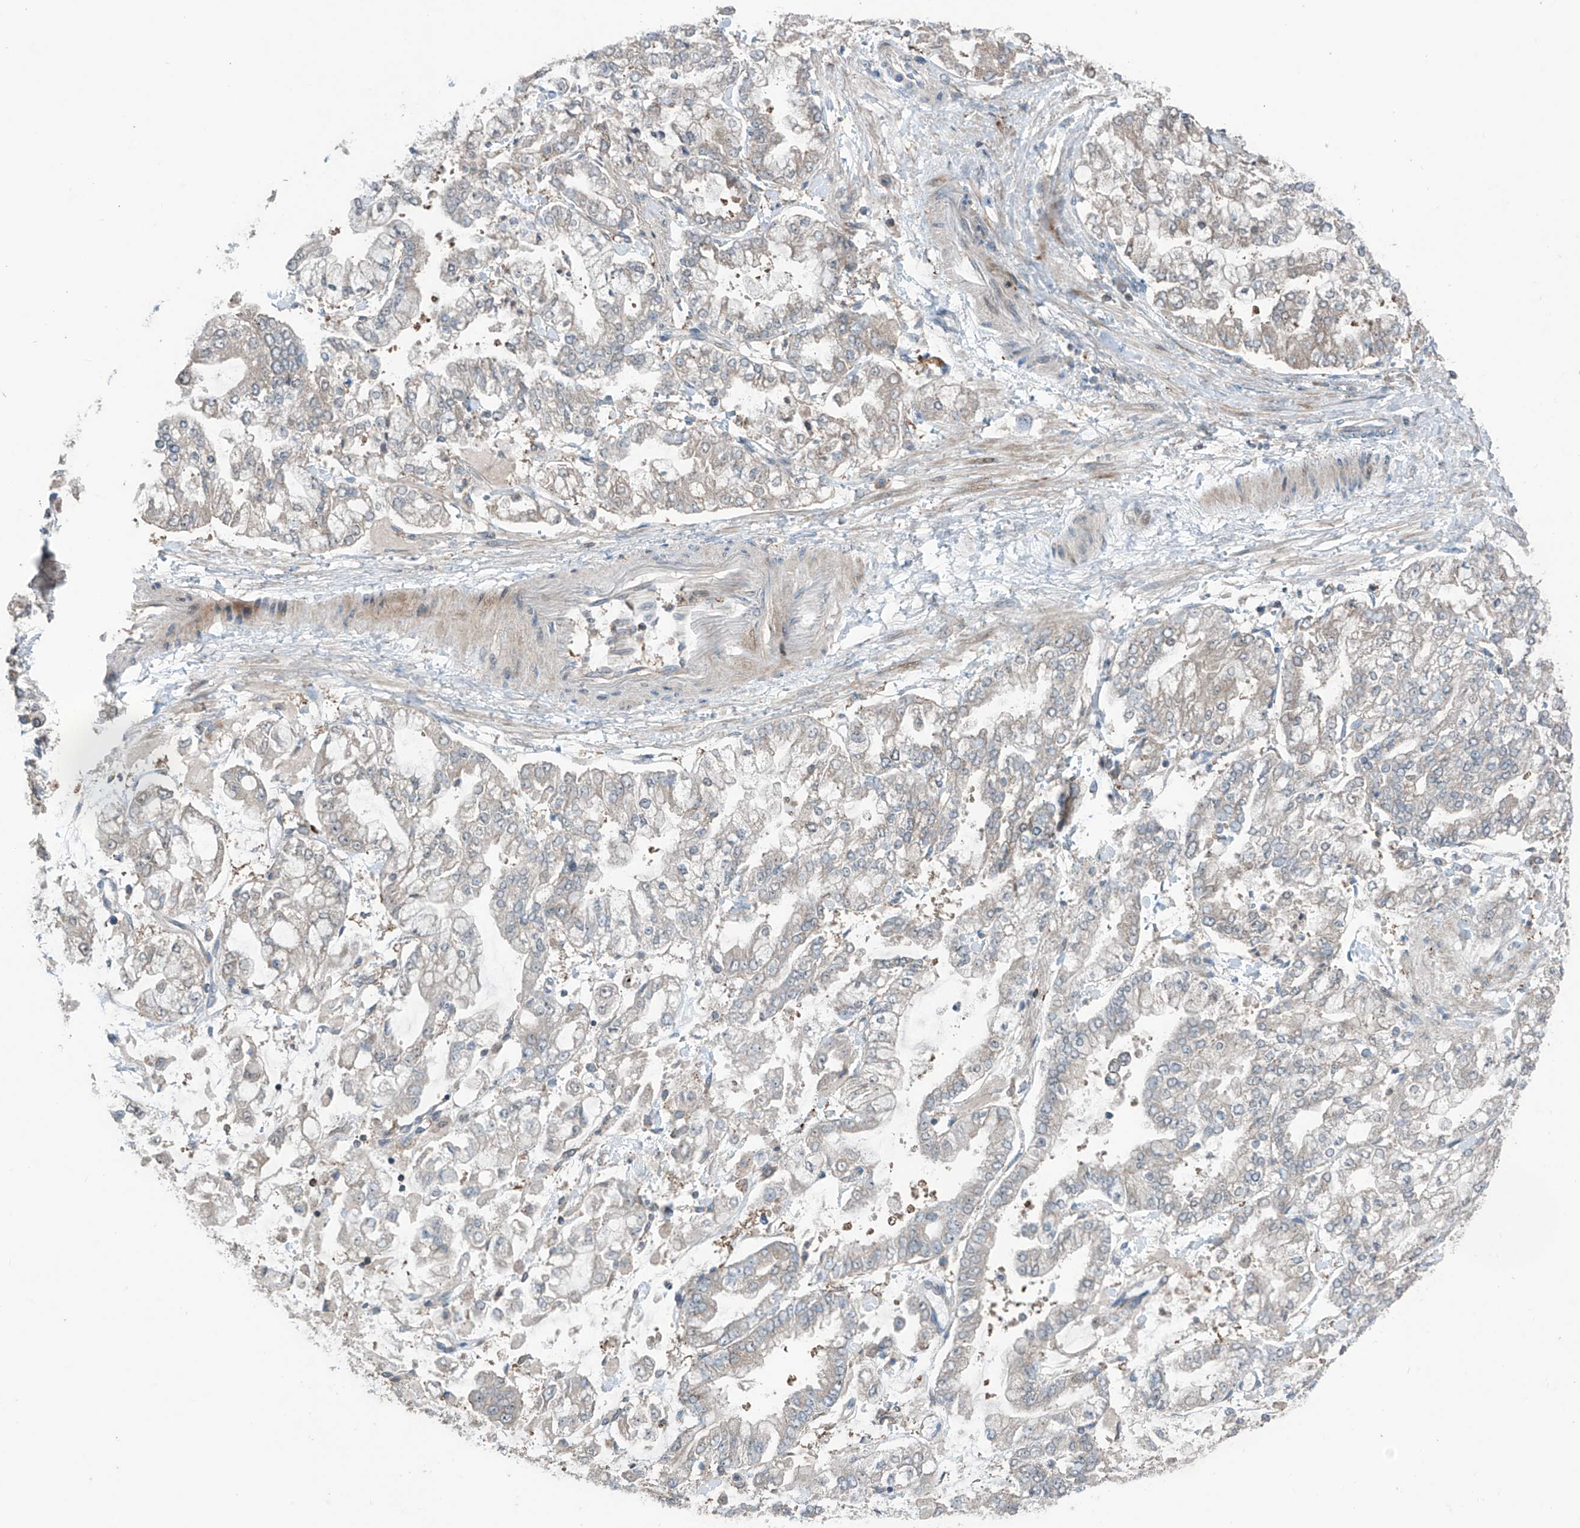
{"staining": {"intensity": "negative", "quantity": "none", "location": "none"}, "tissue": "stomach cancer", "cell_type": "Tumor cells", "image_type": "cancer", "snomed": [{"axis": "morphology", "description": "Normal tissue, NOS"}, {"axis": "morphology", "description": "Adenocarcinoma, NOS"}, {"axis": "topography", "description": "Stomach, upper"}, {"axis": "topography", "description": "Stomach"}], "caption": "Tumor cells show no significant staining in stomach cancer.", "gene": "SAMD3", "patient": {"sex": "male", "age": 76}}